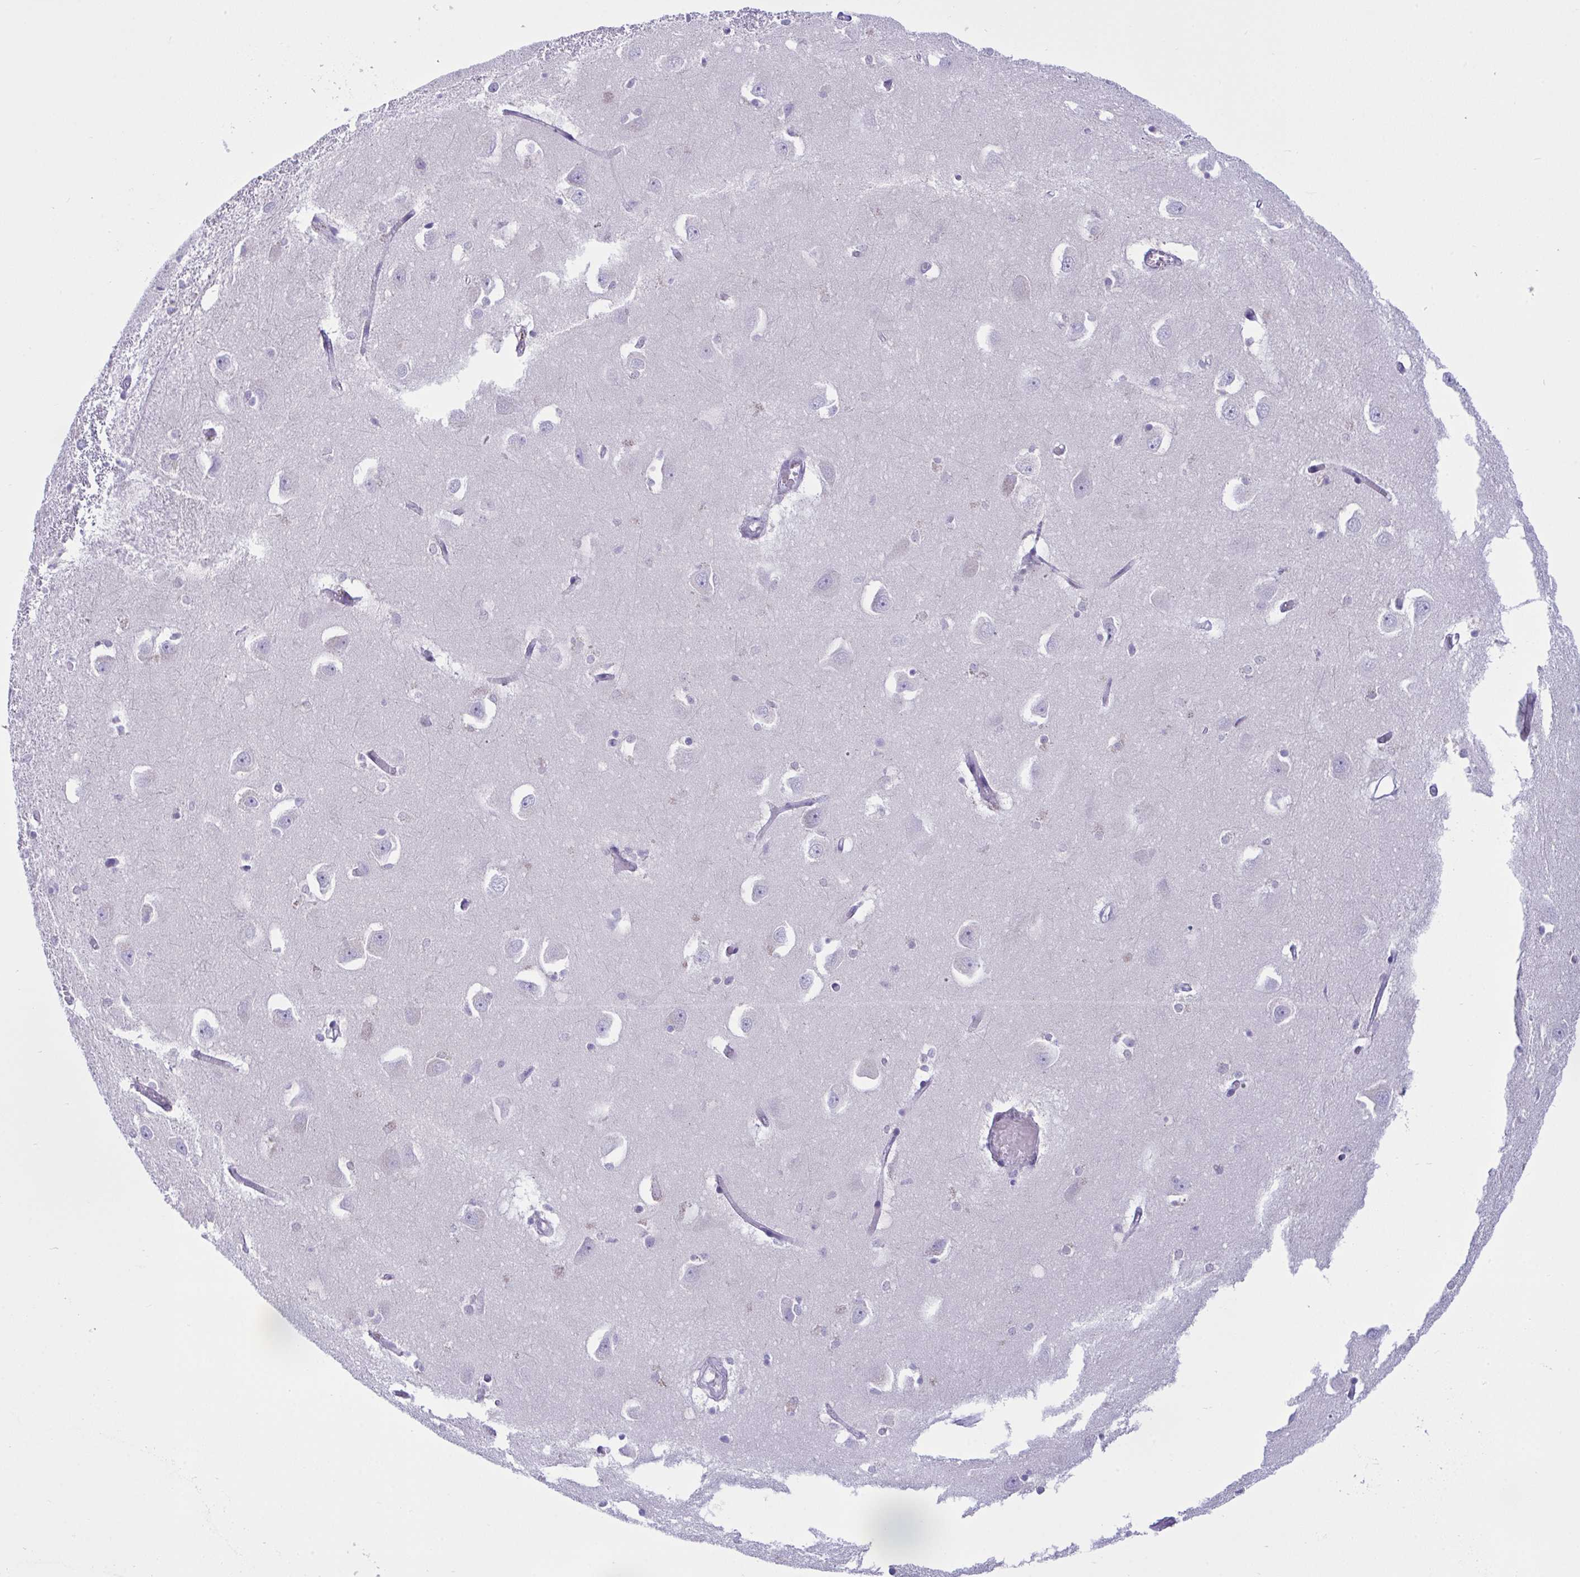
{"staining": {"intensity": "negative", "quantity": "none", "location": "none"}, "tissue": "caudate", "cell_type": "Glial cells", "image_type": "normal", "snomed": [{"axis": "morphology", "description": "Normal tissue, NOS"}, {"axis": "topography", "description": "Lateral ventricle wall"}, {"axis": "topography", "description": "Hippocampus"}], "caption": "IHC histopathology image of benign human caudate stained for a protein (brown), which exhibits no expression in glial cells. The staining was performed using DAB (3,3'-diaminobenzidine) to visualize the protein expression in brown, while the nuclei were stained in blue with hematoxylin (Magnification: 20x).", "gene": "BBS1", "patient": {"sex": "female", "age": 63}}